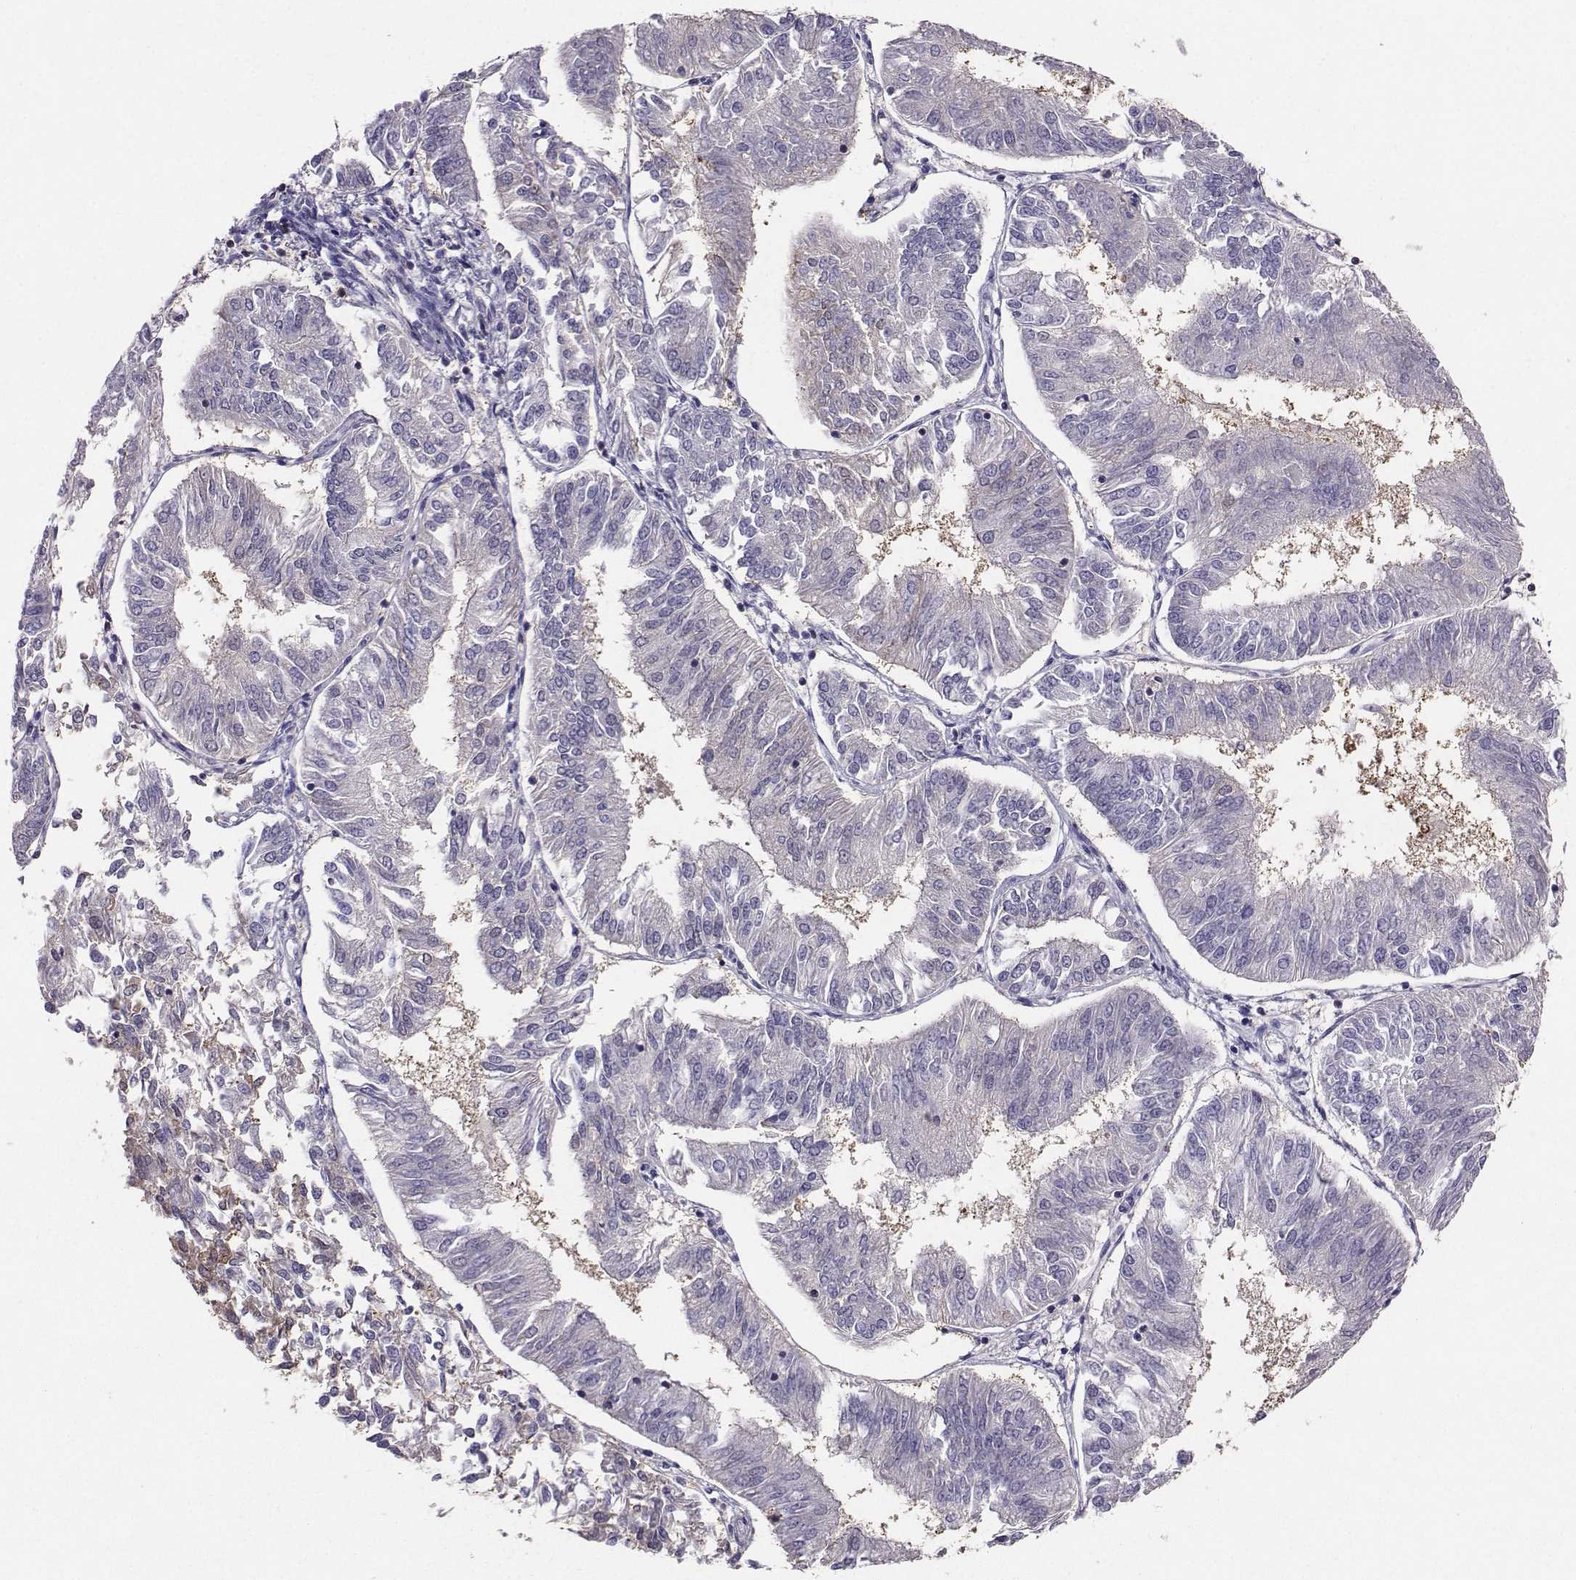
{"staining": {"intensity": "negative", "quantity": "none", "location": "none"}, "tissue": "endometrial cancer", "cell_type": "Tumor cells", "image_type": "cancer", "snomed": [{"axis": "morphology", "description": "Adenocarcinoma, NOS"}, {"axis": "topography", "description": "Endometrium"}], "caption": "Tumor cells are negative for protein expression in human endometrial cancer (adenocarcinoma).", "gene": "PGK1", "patient": {"sex": "female", "age": 58}}